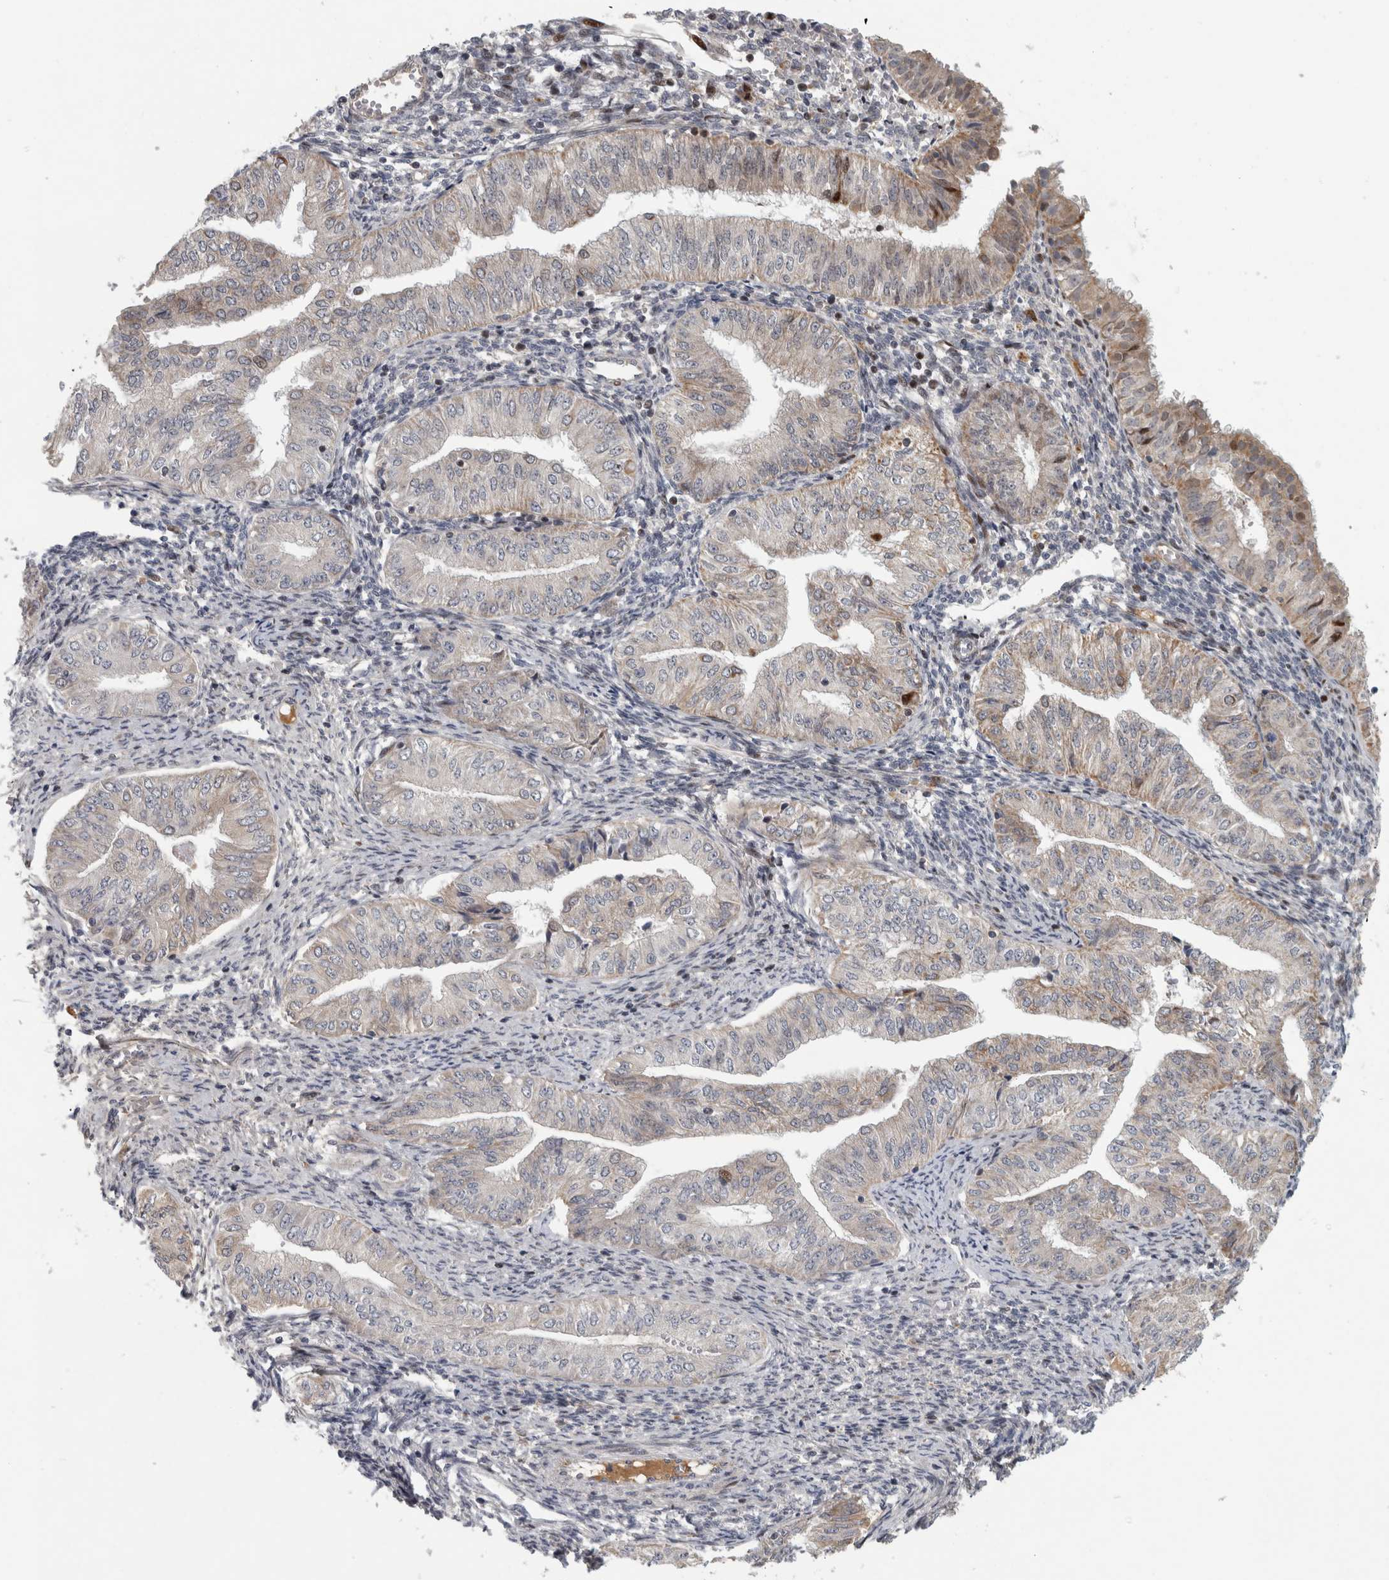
{"staining": {"intensity": "negative", "quantity": "none", "location": "none"}, "tissue": "endometrial cancer", "cell_type": "Tumor cells", "image_type": "cancer", "snomed": [{"axis": "morphology", "description": "Normal tissue, NOS"}, {"axis": "morphology", "description": "Adenocarcinoma, NOS"}, {"axis": "topography", "description": "Endometrium"}], "caption": "This is a histopathology image of IHC staining of endometrial cancer, which shows no positivity in tumor cells.", "gene": "RBM48", "patient": {"sex": "female", "age": 53}}